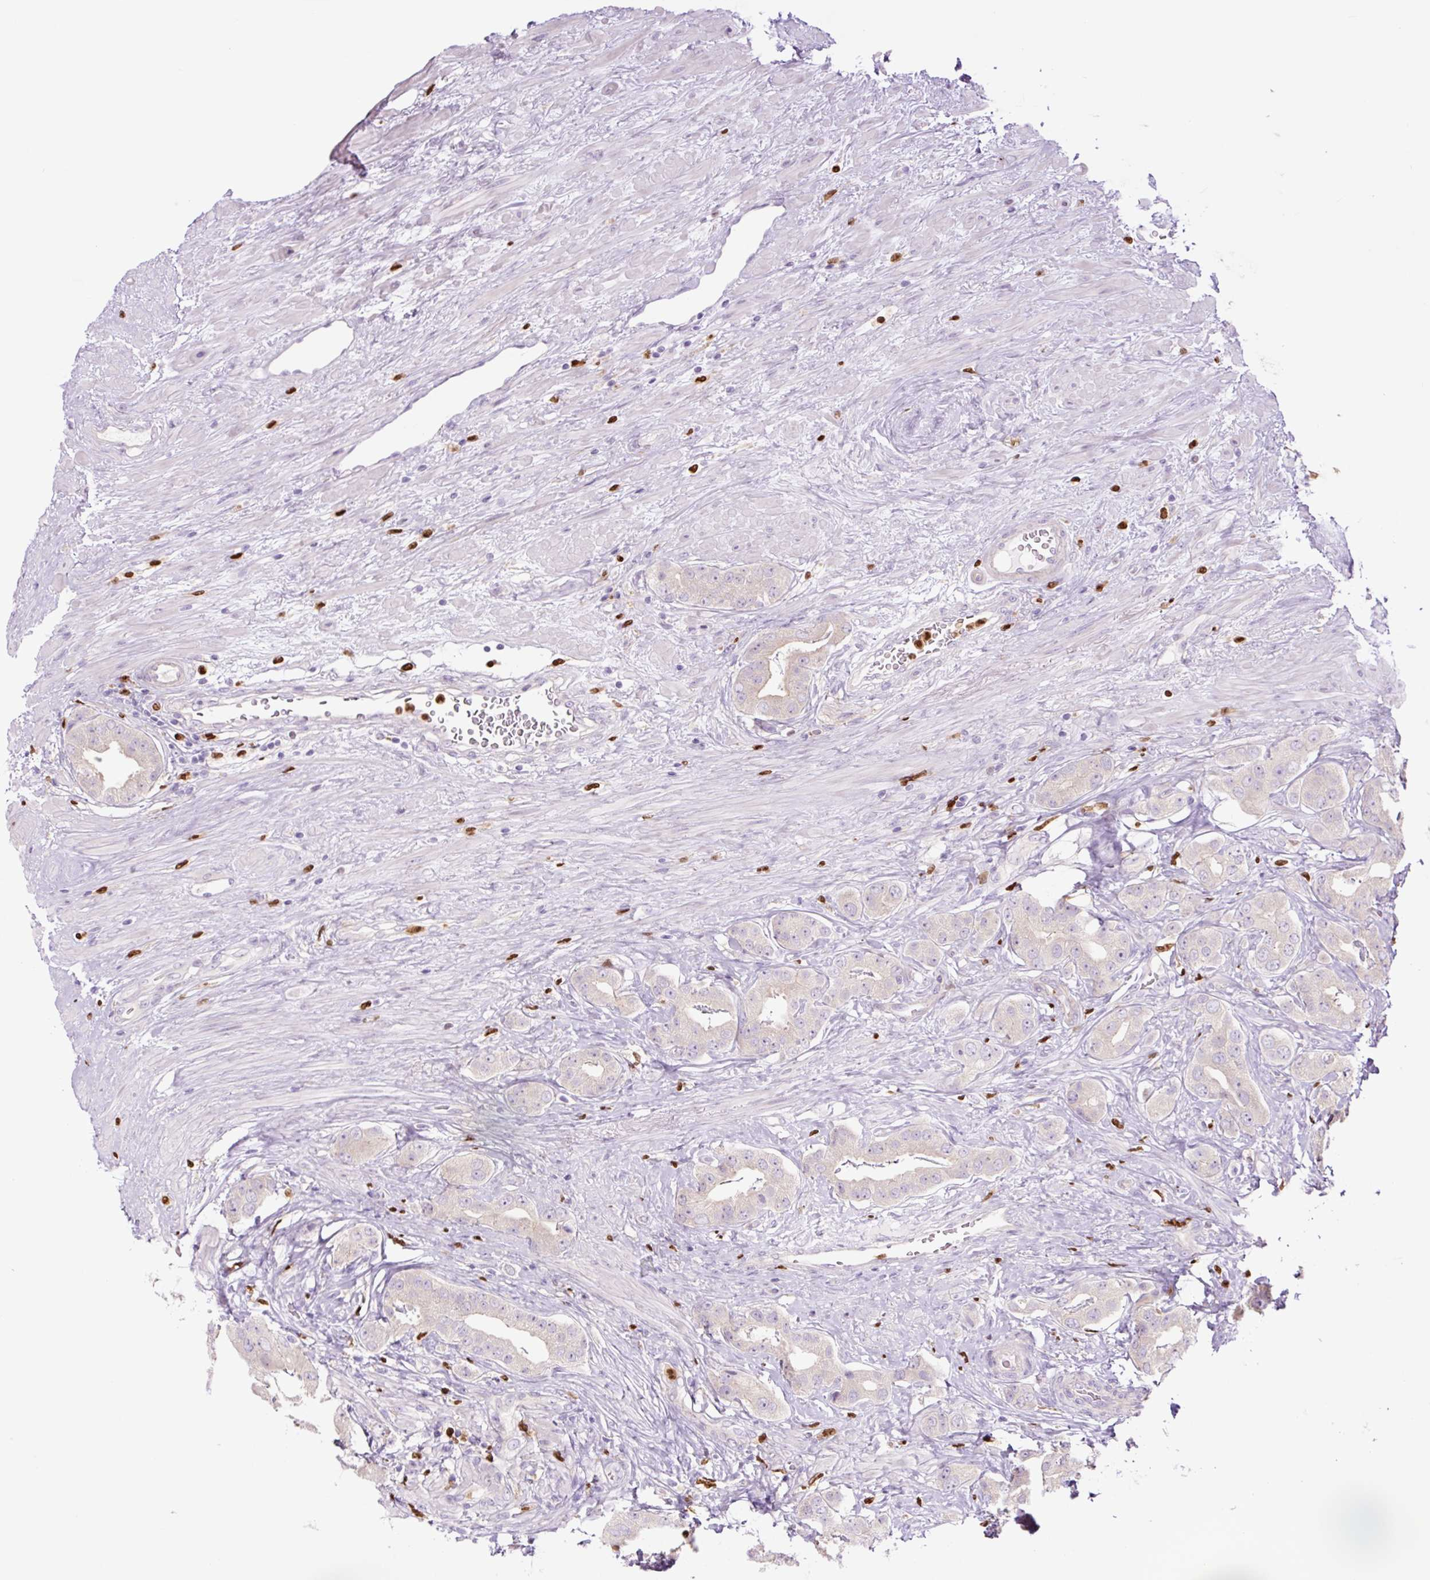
{"staining": {"intensity": "negative", "quantity": "none", "location": "none"}, "tissue": "prostate cancer", "cell_type": "Tumor cells", "image_type": "cancer", "snomed": [{"axis": "morphology", "description": "Adenocarcinoma, High grade"}, {"axis": "topography", "description": "Prostate"}], "caption": "IHC histopathology image of prostate cancer stained for a protein (brown), which reveals no staining in tumor cells.", "gene": "SPI1", "patient": {"sex": "male", "age": 63}}